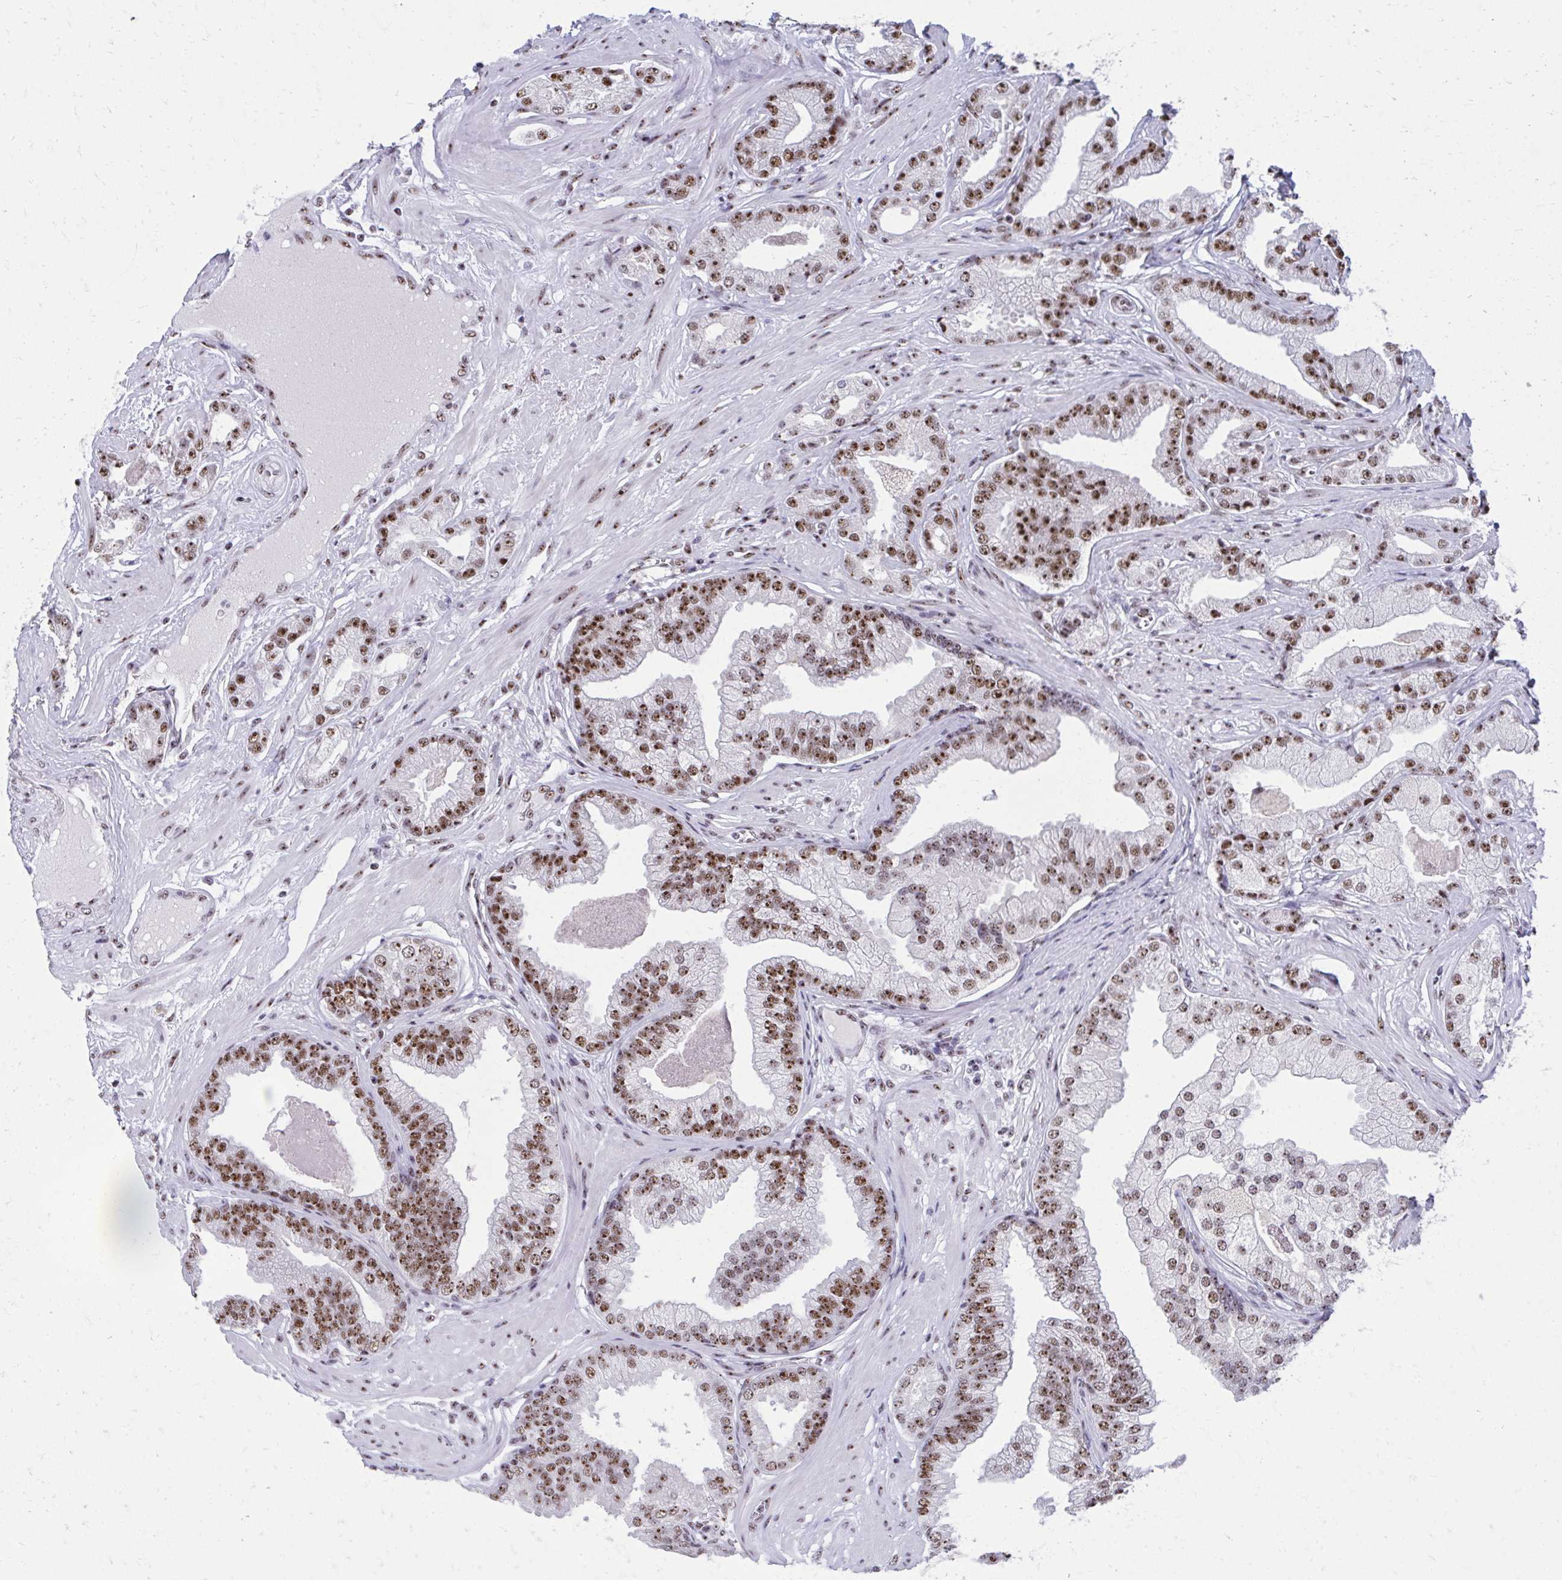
{"staining": {"intensity": "strong", "quantity": ">75%", "location": "nuclear"}, "tissue": "prostate cancer", "cell_type": "Tumor cells", "image_type": "cancer", "snomed": [{"axis": "morphology", "description": "Adenocarcinoma, Low grade"}, {"axis": "topography", "description": "Prostate"}], "caption": "The immunohistochemical stain shows strong nuclear staining in tumor cells of prostate adenocarcinoma (low-grade) tissue.", "gene": "PELP1", "patient": {"sex": "male", "age": 61}}